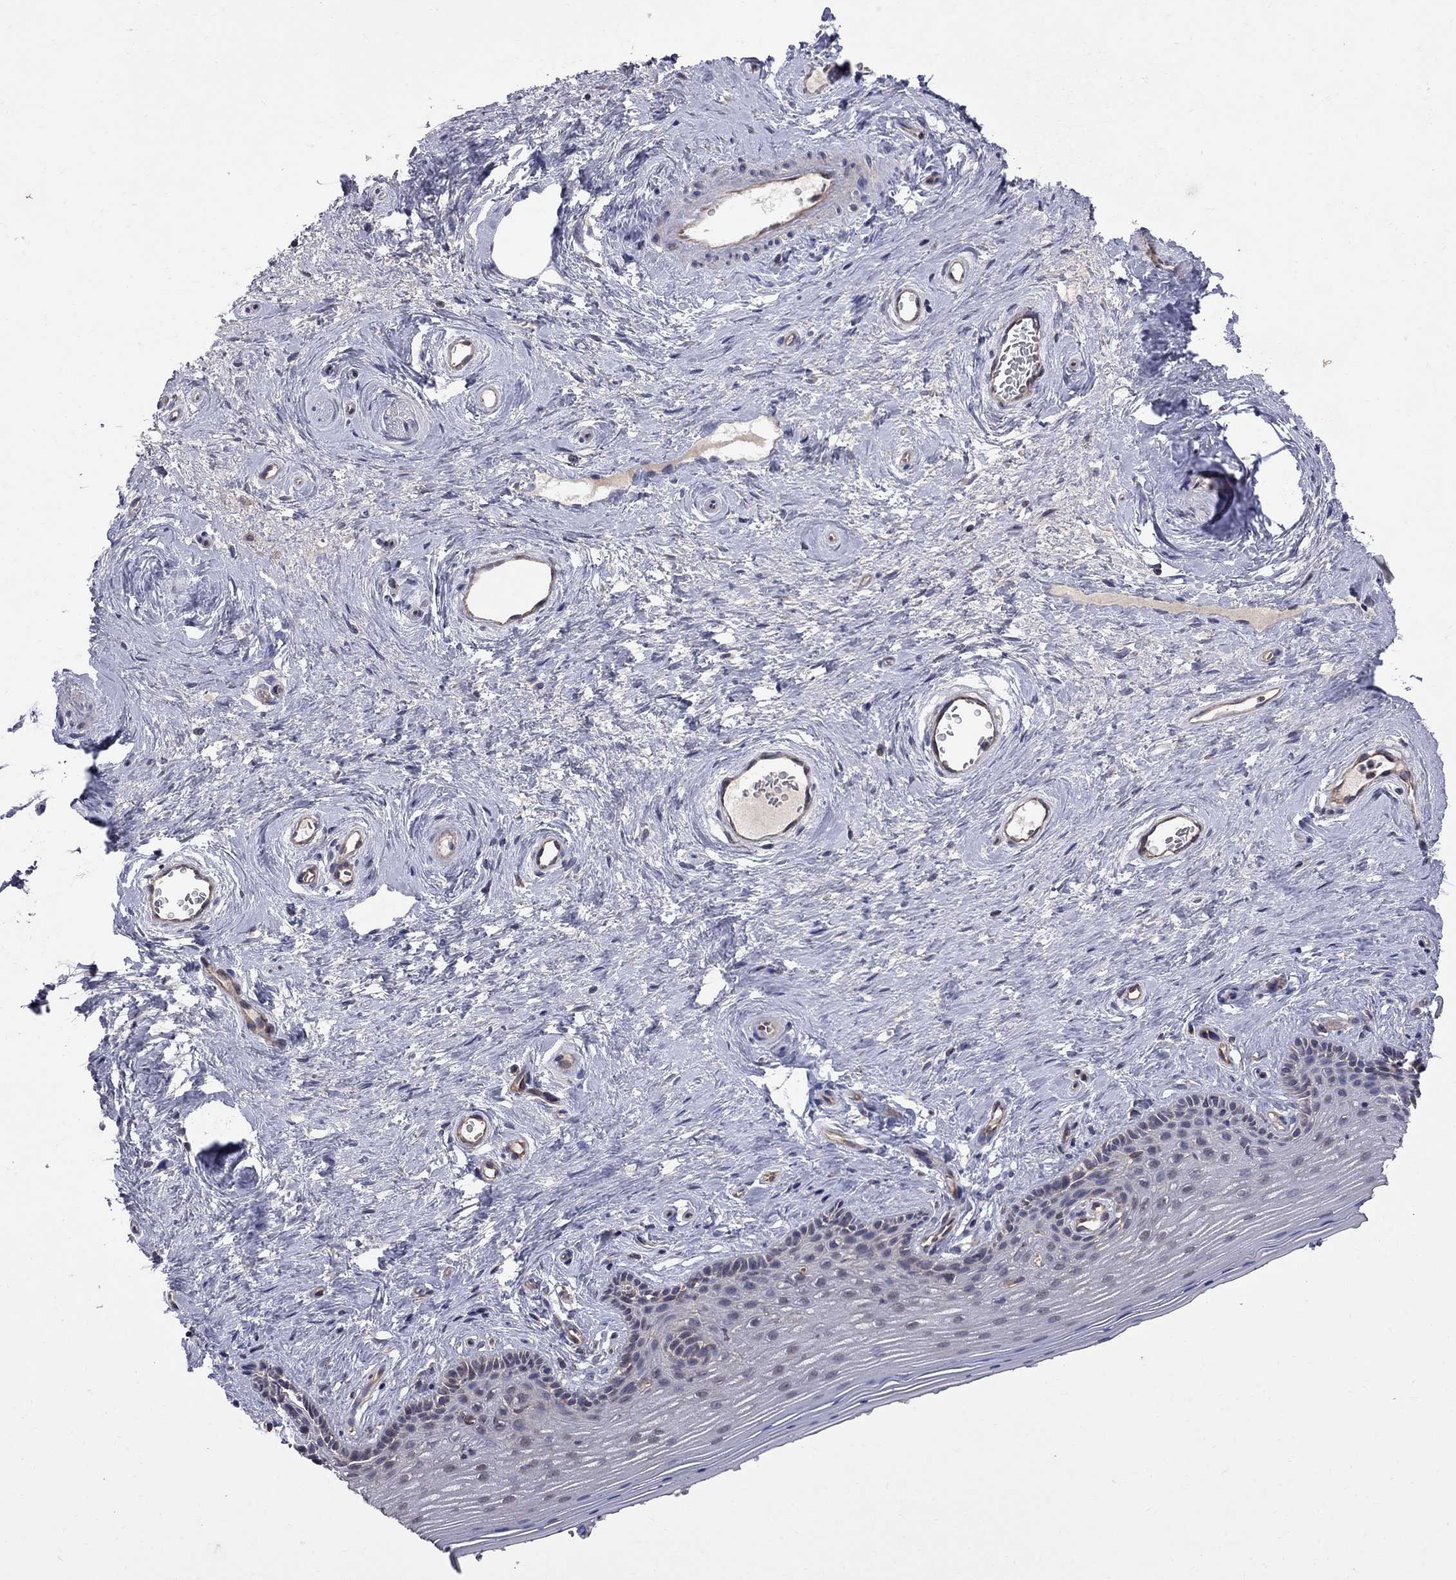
{"staining": {"intensity": "negative", "quantity": "none", "location": "none"}, "tissue": "vagina", "cell_type": "Squamous epithelial cells", "image_type": "normal", "snomed": [{"axis": "morphology", "description": "Normal tissue, NOS"}, {"axis": "topography", "description": "Vagina"}], "caption": "There is no significant positivity in squamous epithelial cells of vagina. (Brightfield microscopy of DAB immunohistochemistry (IHC) at high magnification).", "gene": "ABI3", "patient": {"sex": "female", "age": 45}}